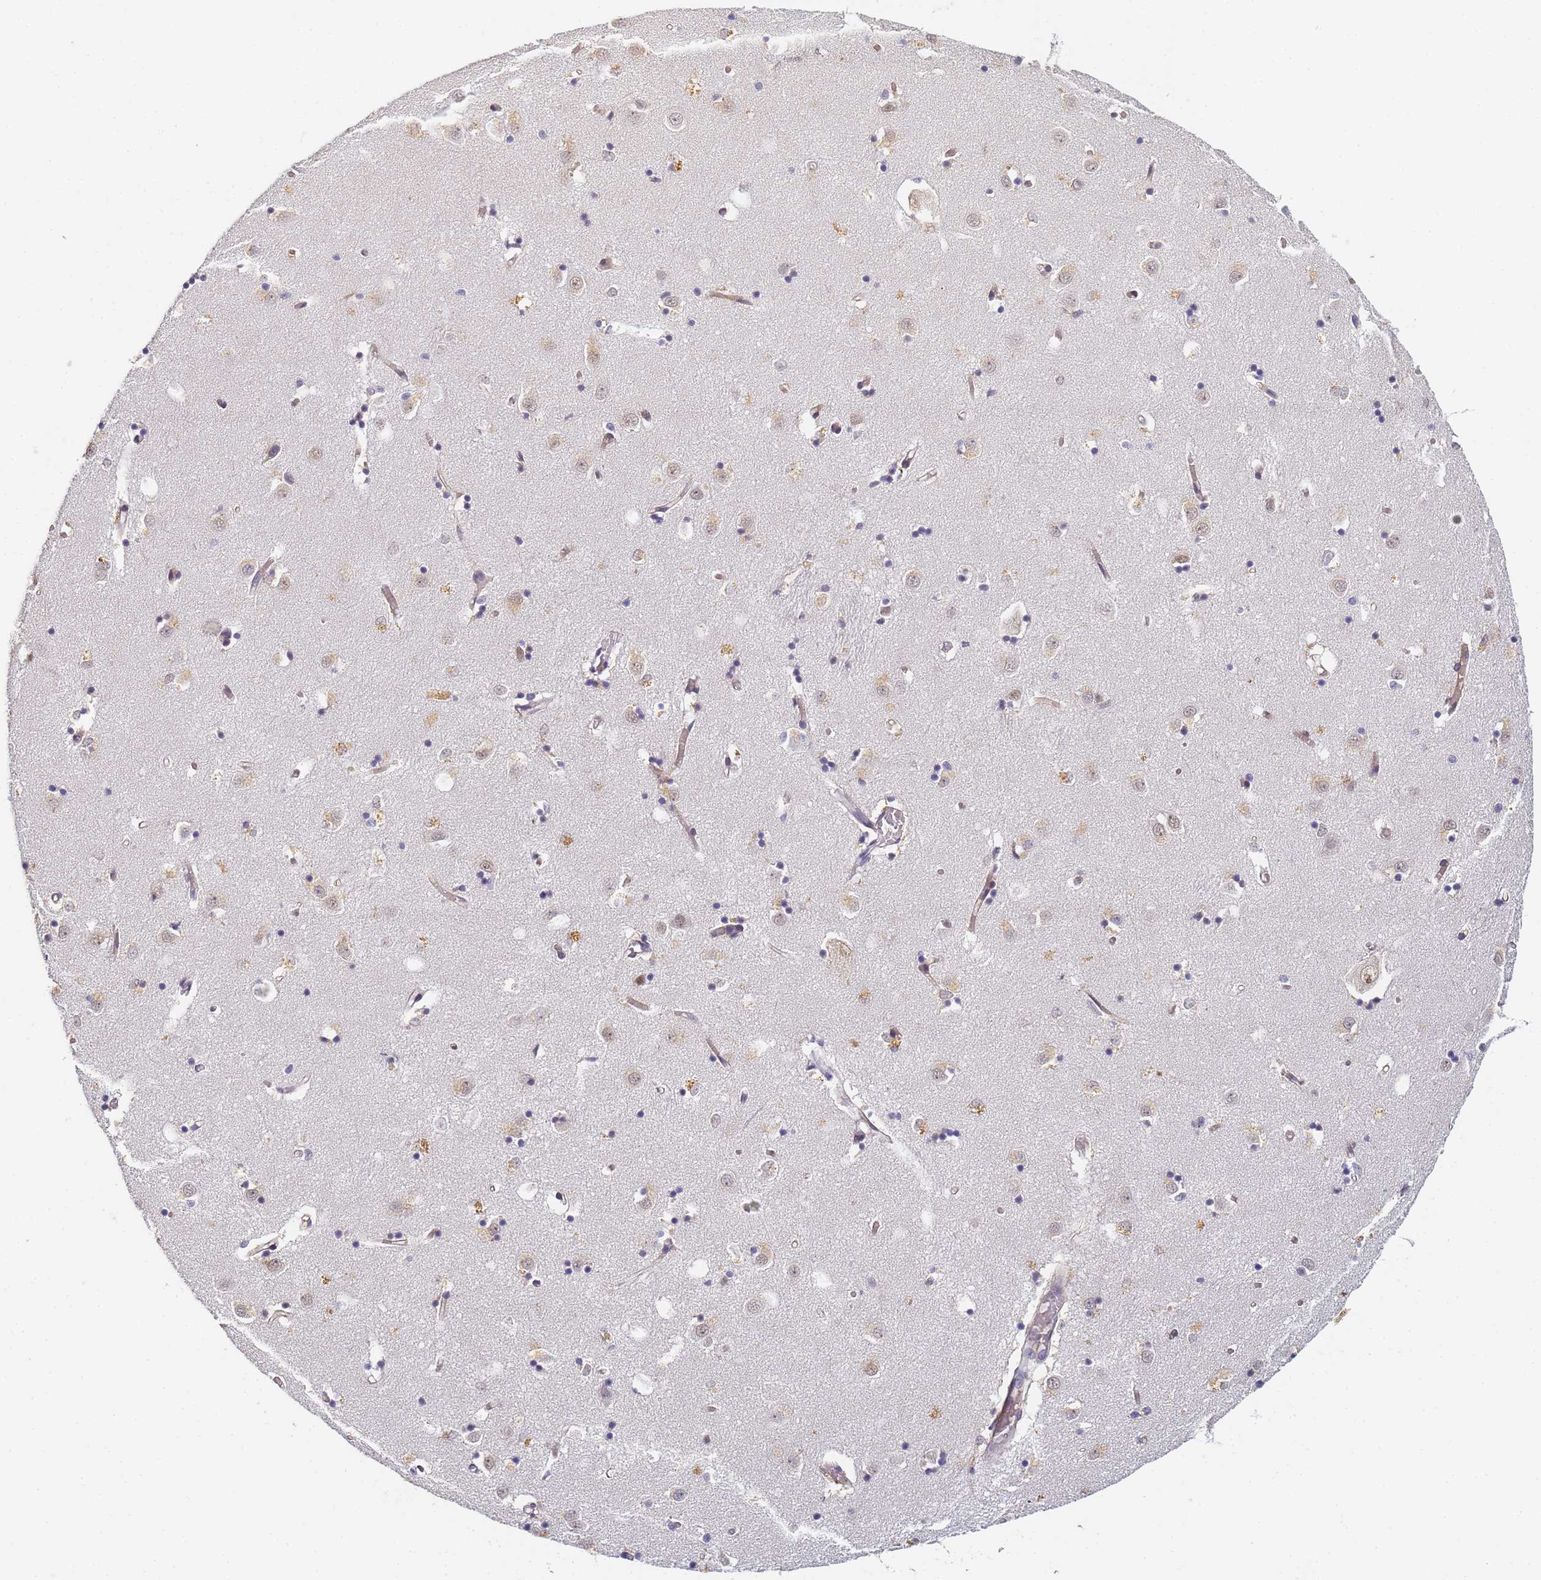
{"staining": {"intensity": "weak", "quantity": "<25%", "location": "cytoplasmic/membranous"}, "tissue": "caudate", "cell_type": "Glial cells", "image_type": "normal", "snomed": [{"axis": "morphology", "description": "Normal tissue, NOS"}, {"axis": "topography", "description": "Lateral ventricle wall"}], "caption": "Caudate stained for a protein using IHC shows no staining glial cells.", "gene": "HMCES", "patient": {"sex": "male", "age": 70}}